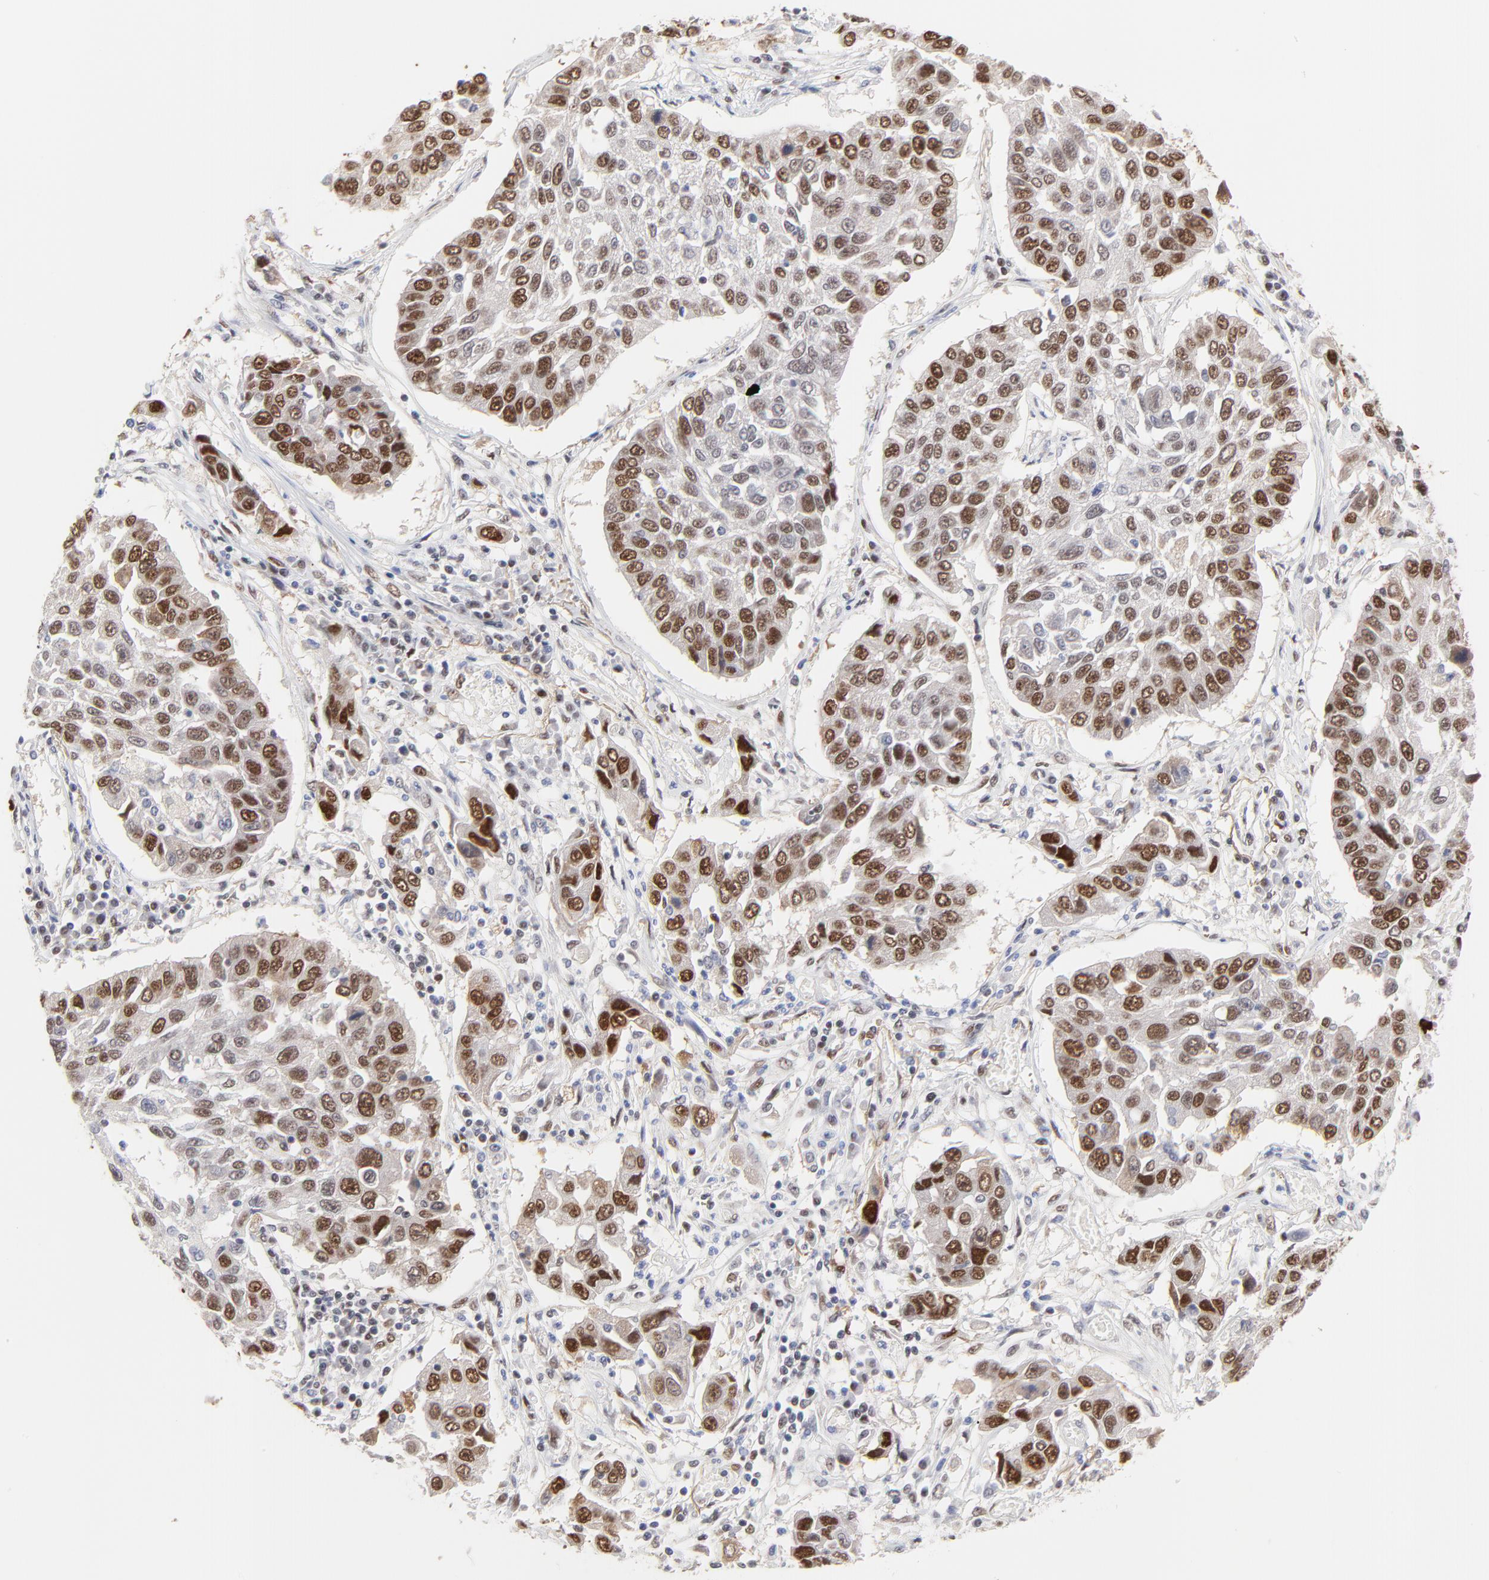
{"staining": {"intensity": "moderate", "quantity": ">75%", "location": "nuclear"}, "tissue": "lung cancer", "cell_type": "Tumor cells", "image_type": "cancer", "snomed": [{"axis": "morphology", "description": "Squamous cell carcinoma, NOS"}, {"axis": "topography", "description": "Lung"}], "caption": "A micrograph of squamous cell carcinoma (lung) stained for a protein reveals moderate nuclear brown staining in tumor cells.", "gene": "OGFOD1", "patient": {"sex": "male", "age": 71}}